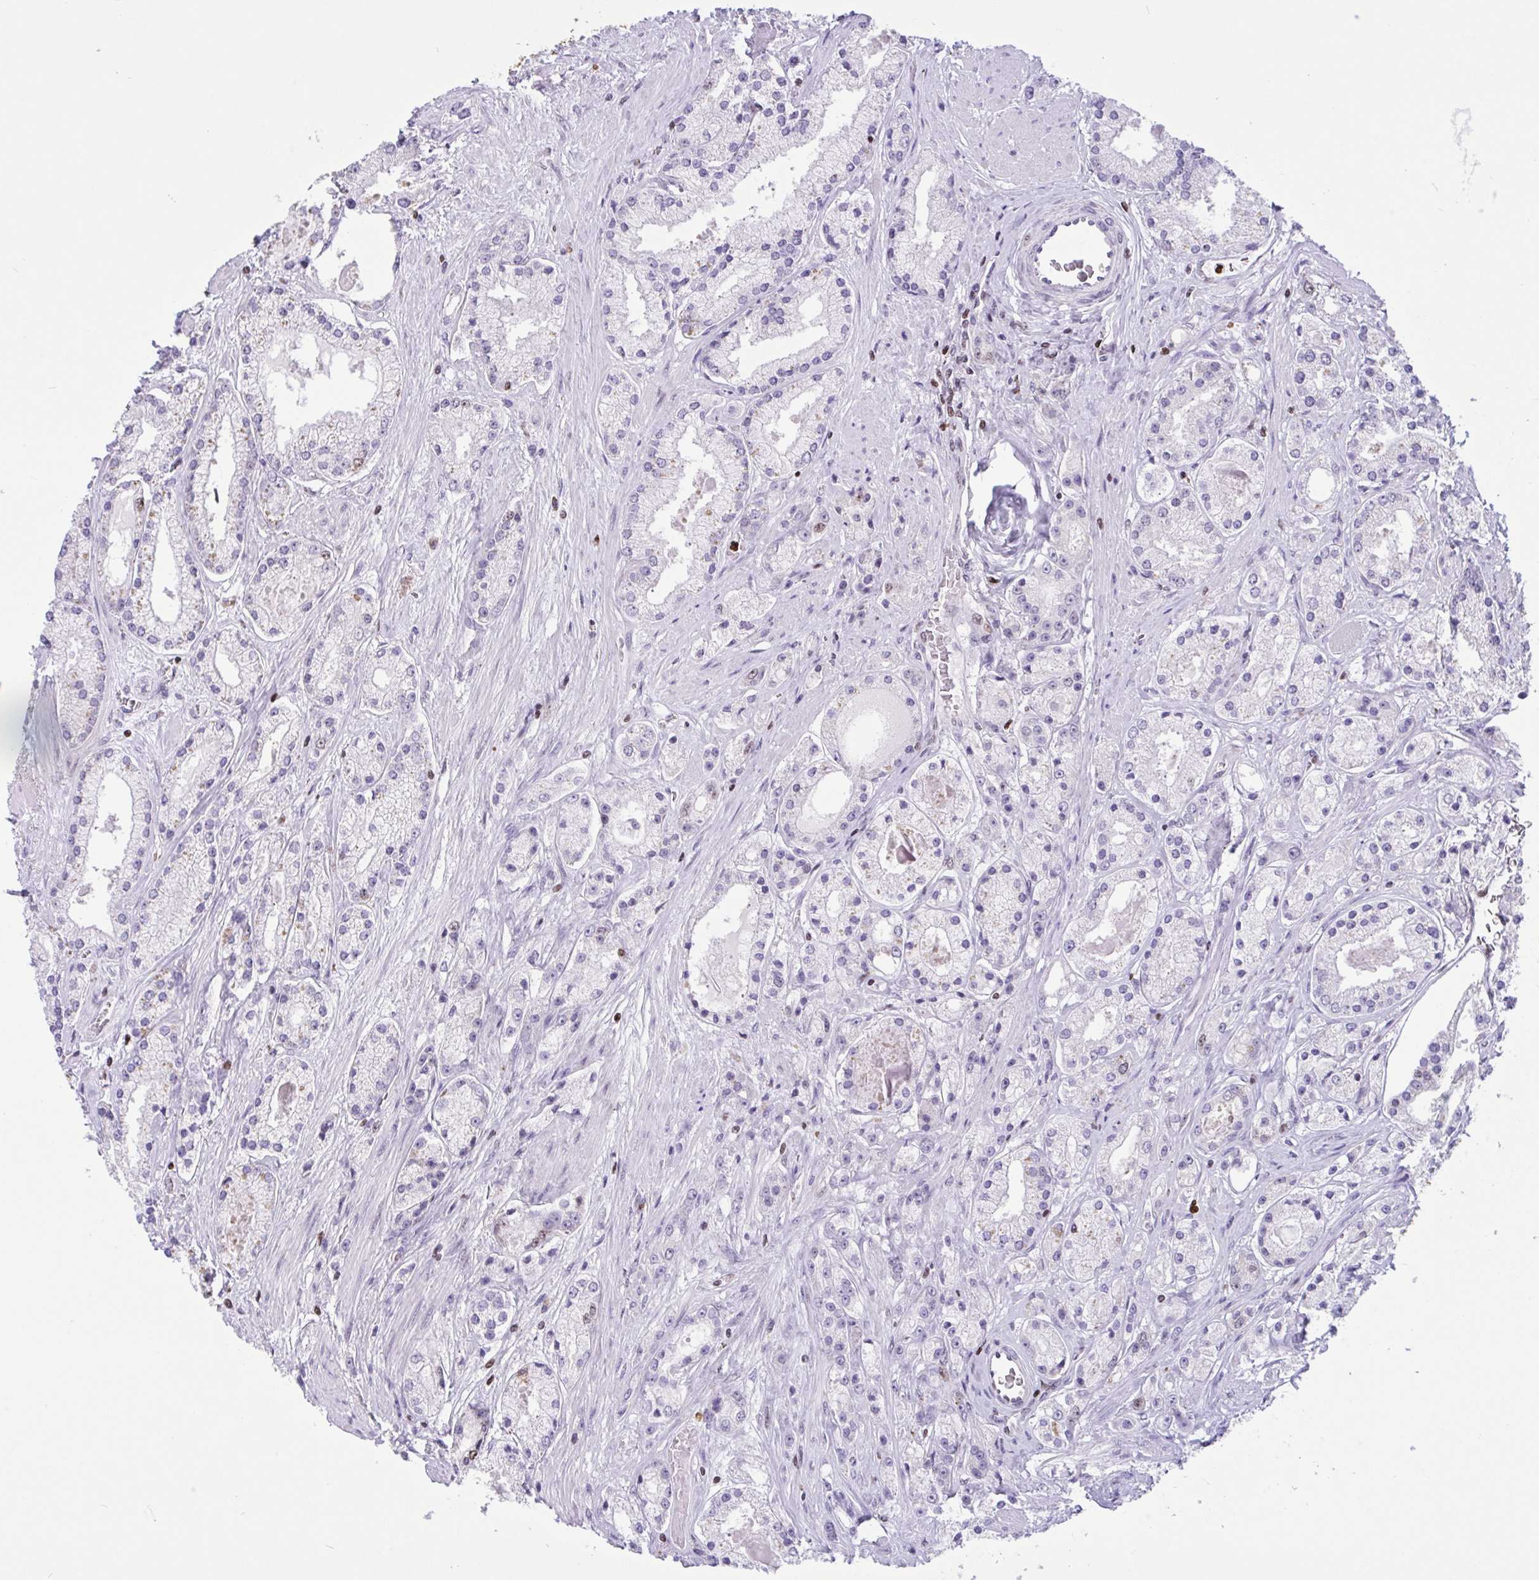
{"staining": {"intensity": "negative", "quantity": "none", "location": "none"}, "tissue": "prostate cancer", "cell_type": "Tumor cells", "image_type": "cancer", "snomed": [{"axis": "morphology", "description": "Adenocarcinoma, High grade"}, {"axis": "topography", "description": "Prostate"}], "caption": "DAB (3,3'-diaminobenzidine) immunohistochemical staining of human prostate cancer (adenocarcinoma (high-grade)) displays no significant expression in tumor cells.", "gene": "HMGB2", "patient": {"sex": "male", "age": 67}}